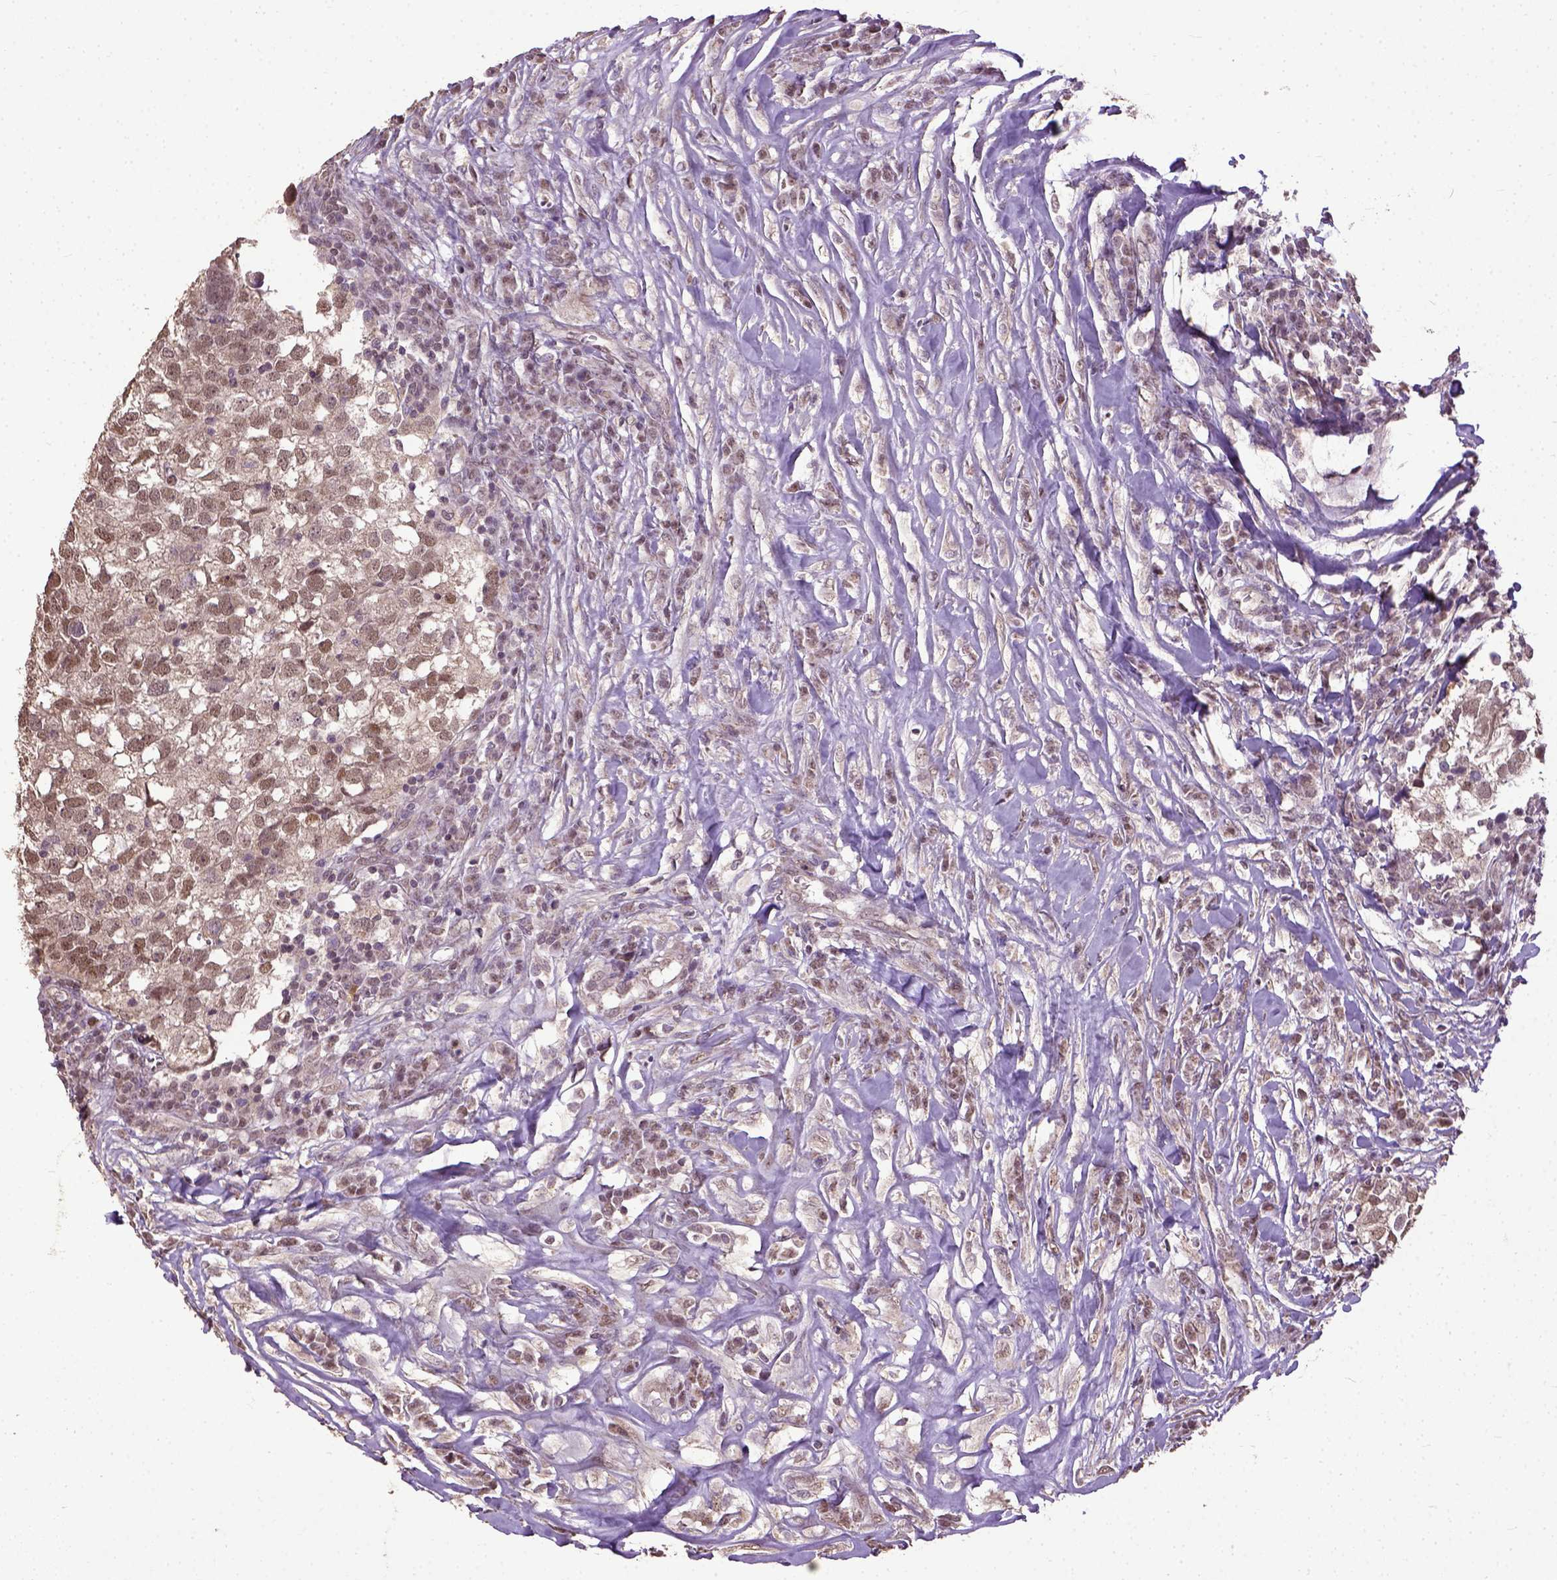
{"staining": {"intensity": "moderate", "quantity": "25%-75%", "location": "cytoplasmic/membranous,nuclear"}, "tissue": "breast cancer", "cell_type": "Tumor cells", "image_type": "cancer", "snomed": [{"axis": "morphology", "description": "Duct carcinoma"}, {"axis": "topography", "description": "Breast"}], "caption": "Human breast infiltrating ductal carcinoma stained for a protein (brown) reveals moderate cytoplasmic/membranous and nuclear positive expression in about 25%-75% of tumor cells.", "gene": "UBA3", "patient": {"sex": "female", "age": 30}}